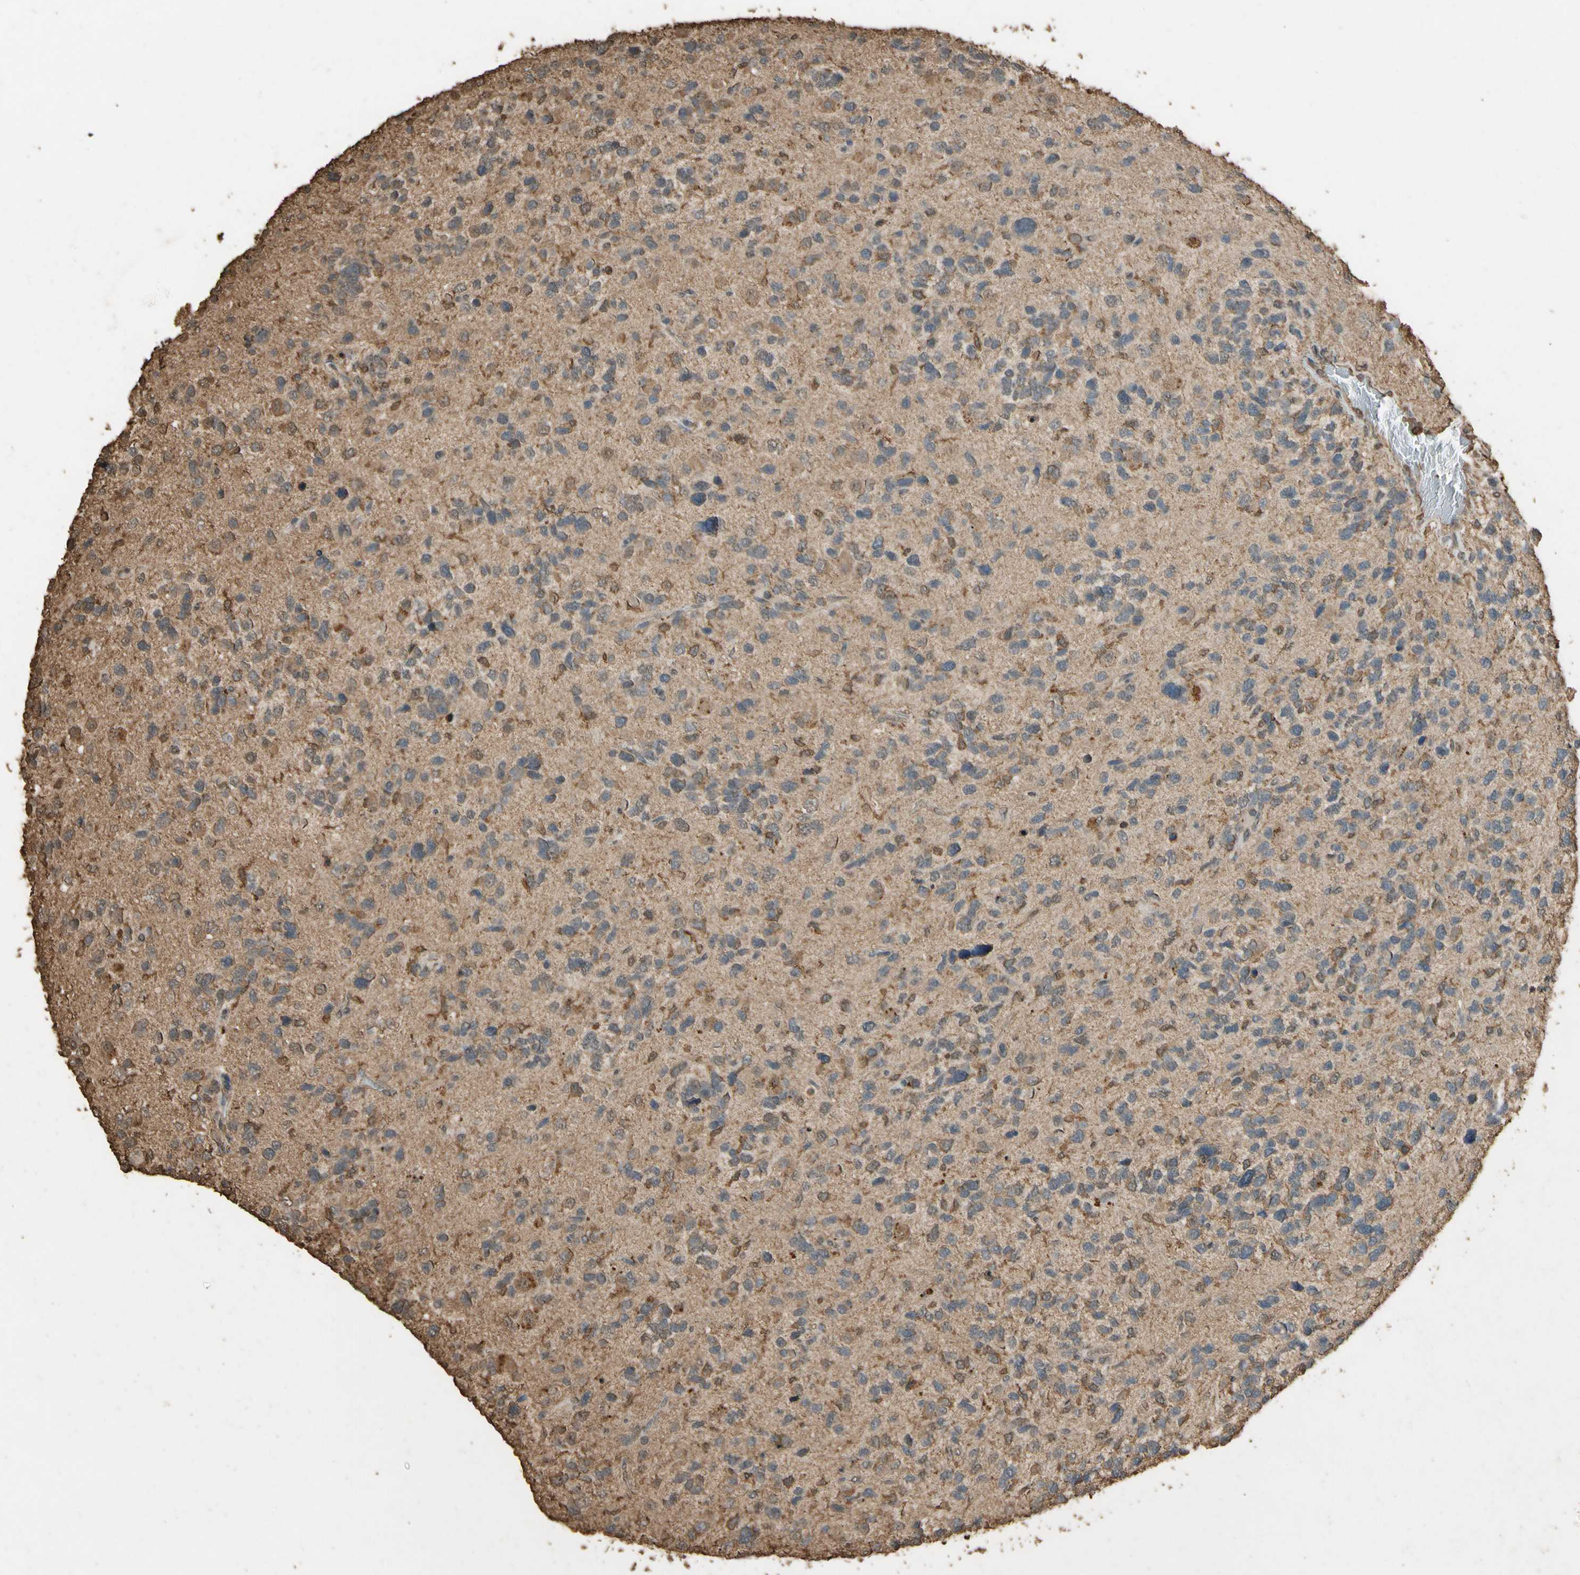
{"staining": {"intensity": "weak", "quantity": "25%-75%", "location": "cytoplasmic/membranous"}, "tissue": "glioma", "cell_type": "Tumor cells", "image_type": "cancer", "snomed": [{"axis": "morphology", "description": "Glioma, malignant, High grade"}, {"axis": "topography", "description": "Brain"}], "caption": "This is an image of immunohistochemistry (IHC) staining of malignant glioma (high-grade), which shows weak staining in the cytoplasmic/membranous of tumor cells.", "gene": "TNFSF13B", "patient": {"sex": "female", "age": 58}}